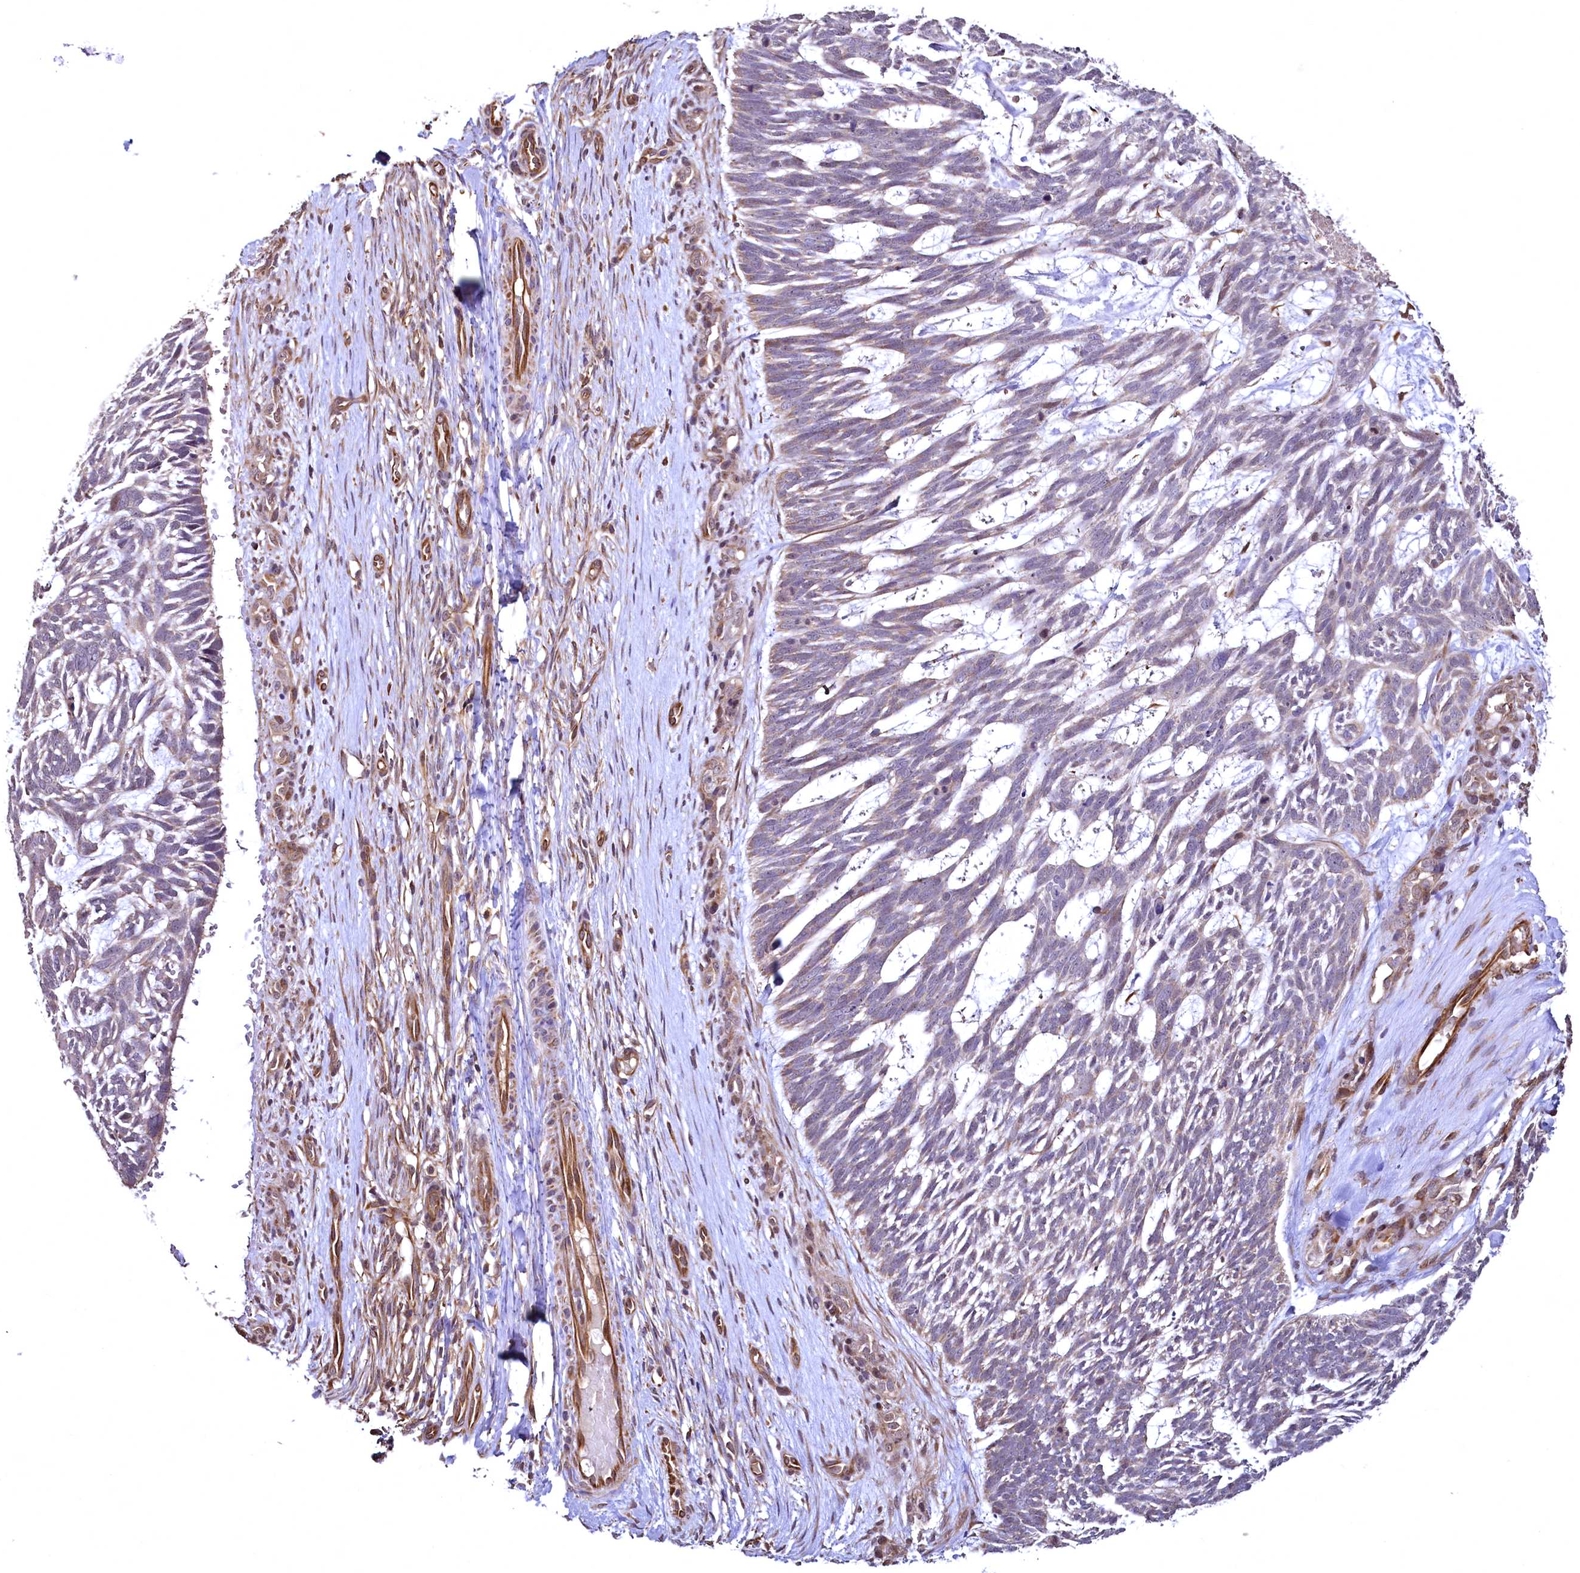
{"staining": {"intensity": "negative", "quantity": "none", "location": "none"}, "tissue": "skin cancer", "cell_type": "Tumor cells", "image_type": "cancer", "snomed": [{"axis": "morphology", "description": "Basal cell carcinoma"}, {"axis": "topography", "description": "Skin"}], "caption": "This photomicrograph is of skin cancer stained with immunohistochemistry (IHC) to label a protein in brown with the nuclei are counter-stained blue. There is no staining in tumor cells.", "gene": "TBCEL", "patient": {"sex": "male", "age": 88}}